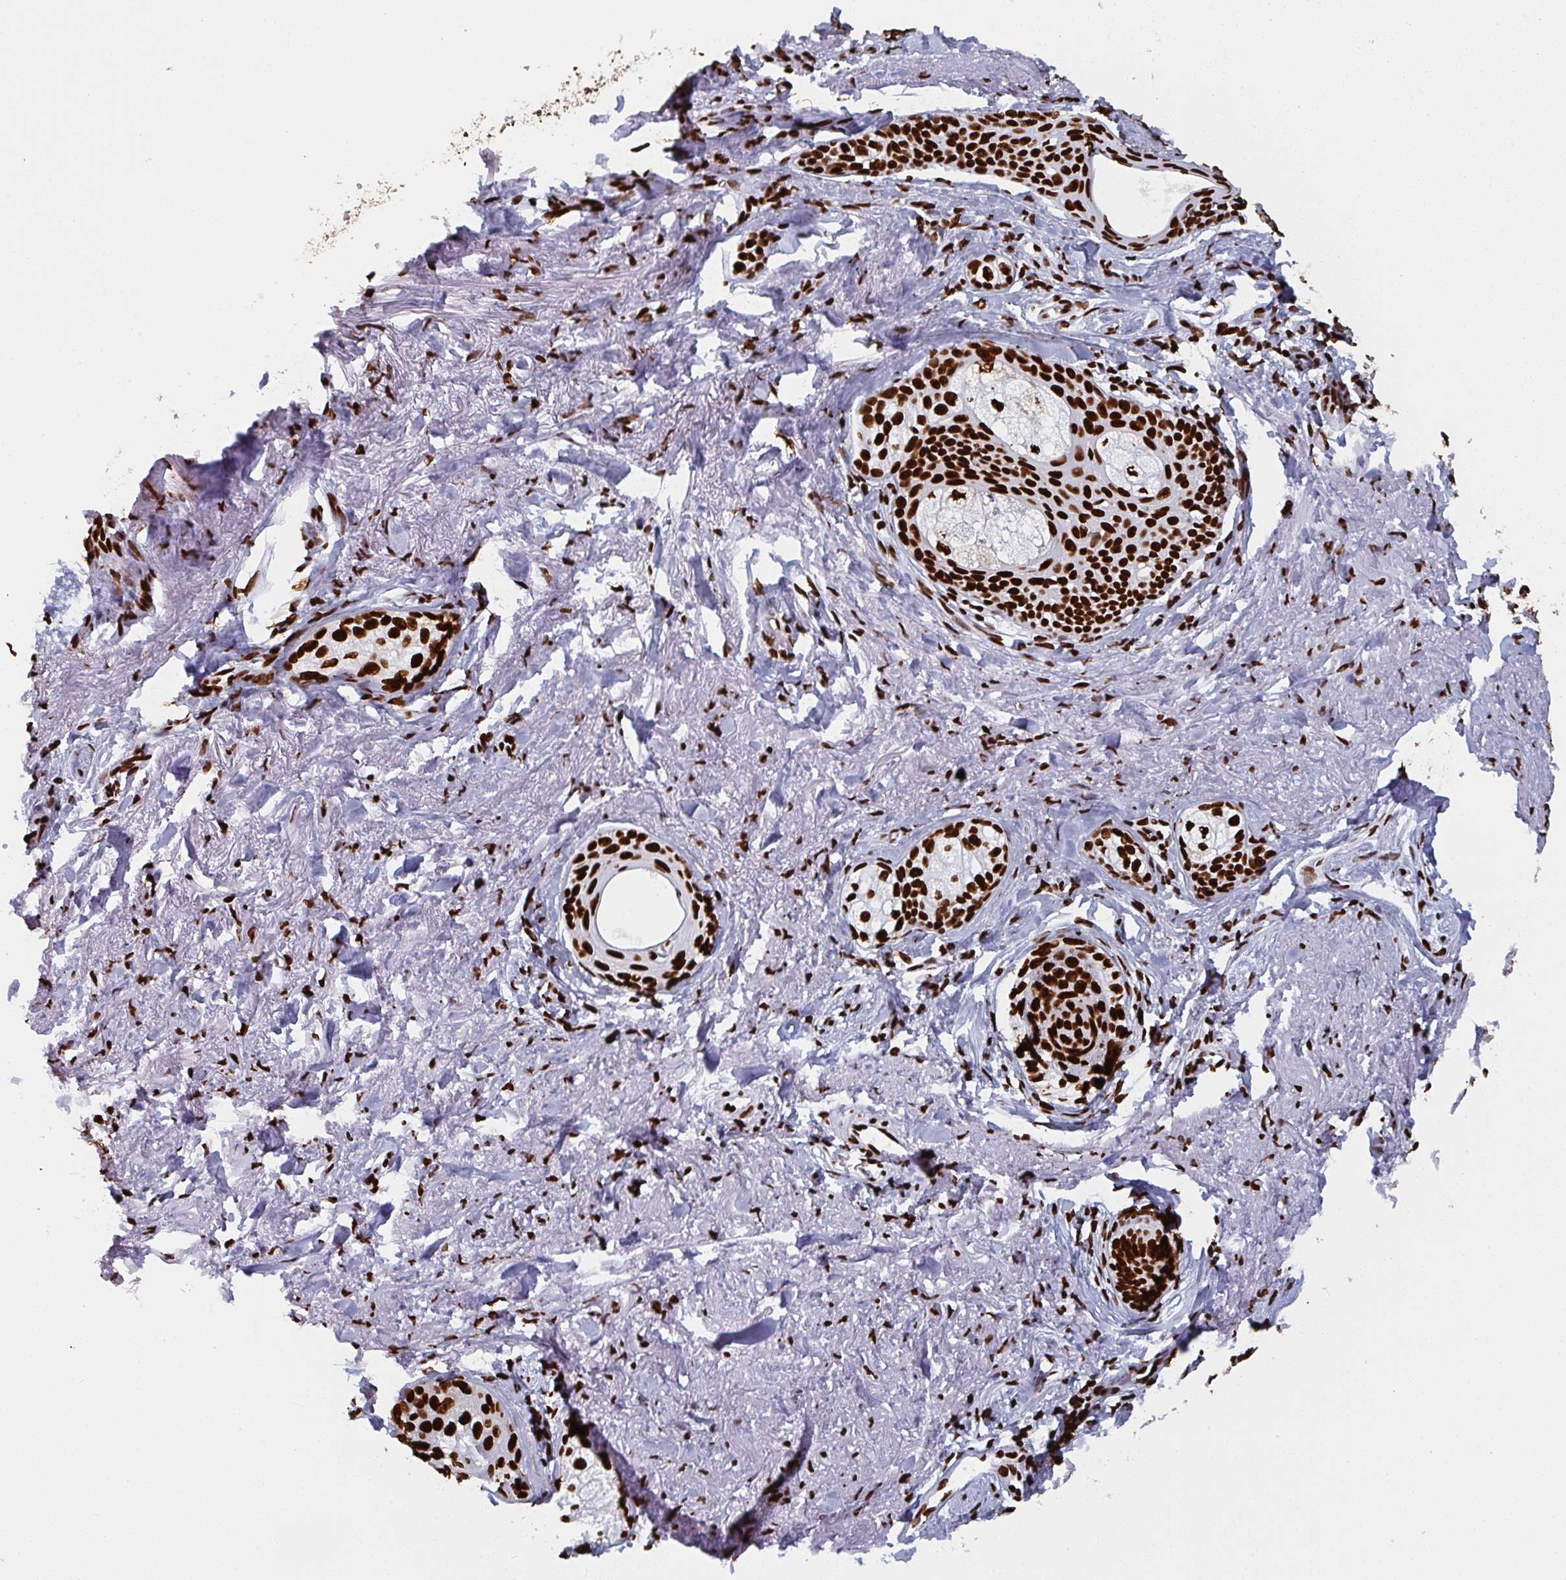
{"staining": {"intensity": "strong", "quantity": ">75%", "location": "nuclear"}, "tissue": "skin cancer", "cell_type": "Tumor cells", "image_type": "cancer", "snomed": [{"axis": "morphology", "description": "Basal cell carcinoma"}, {"axis": "topography", "description": "Skin"}, {"axis": "topography", "description": "Skin of face"}, {"axis": "topography", "description": "Skin of nose"}], "caption": "A histopathology image of human skin basal cell carcinoma stained for a protein reveals strong nuclear brown staining in tumor cells.", "gene": "GAR1", "patient": {"sex": "female", "age": 86}}